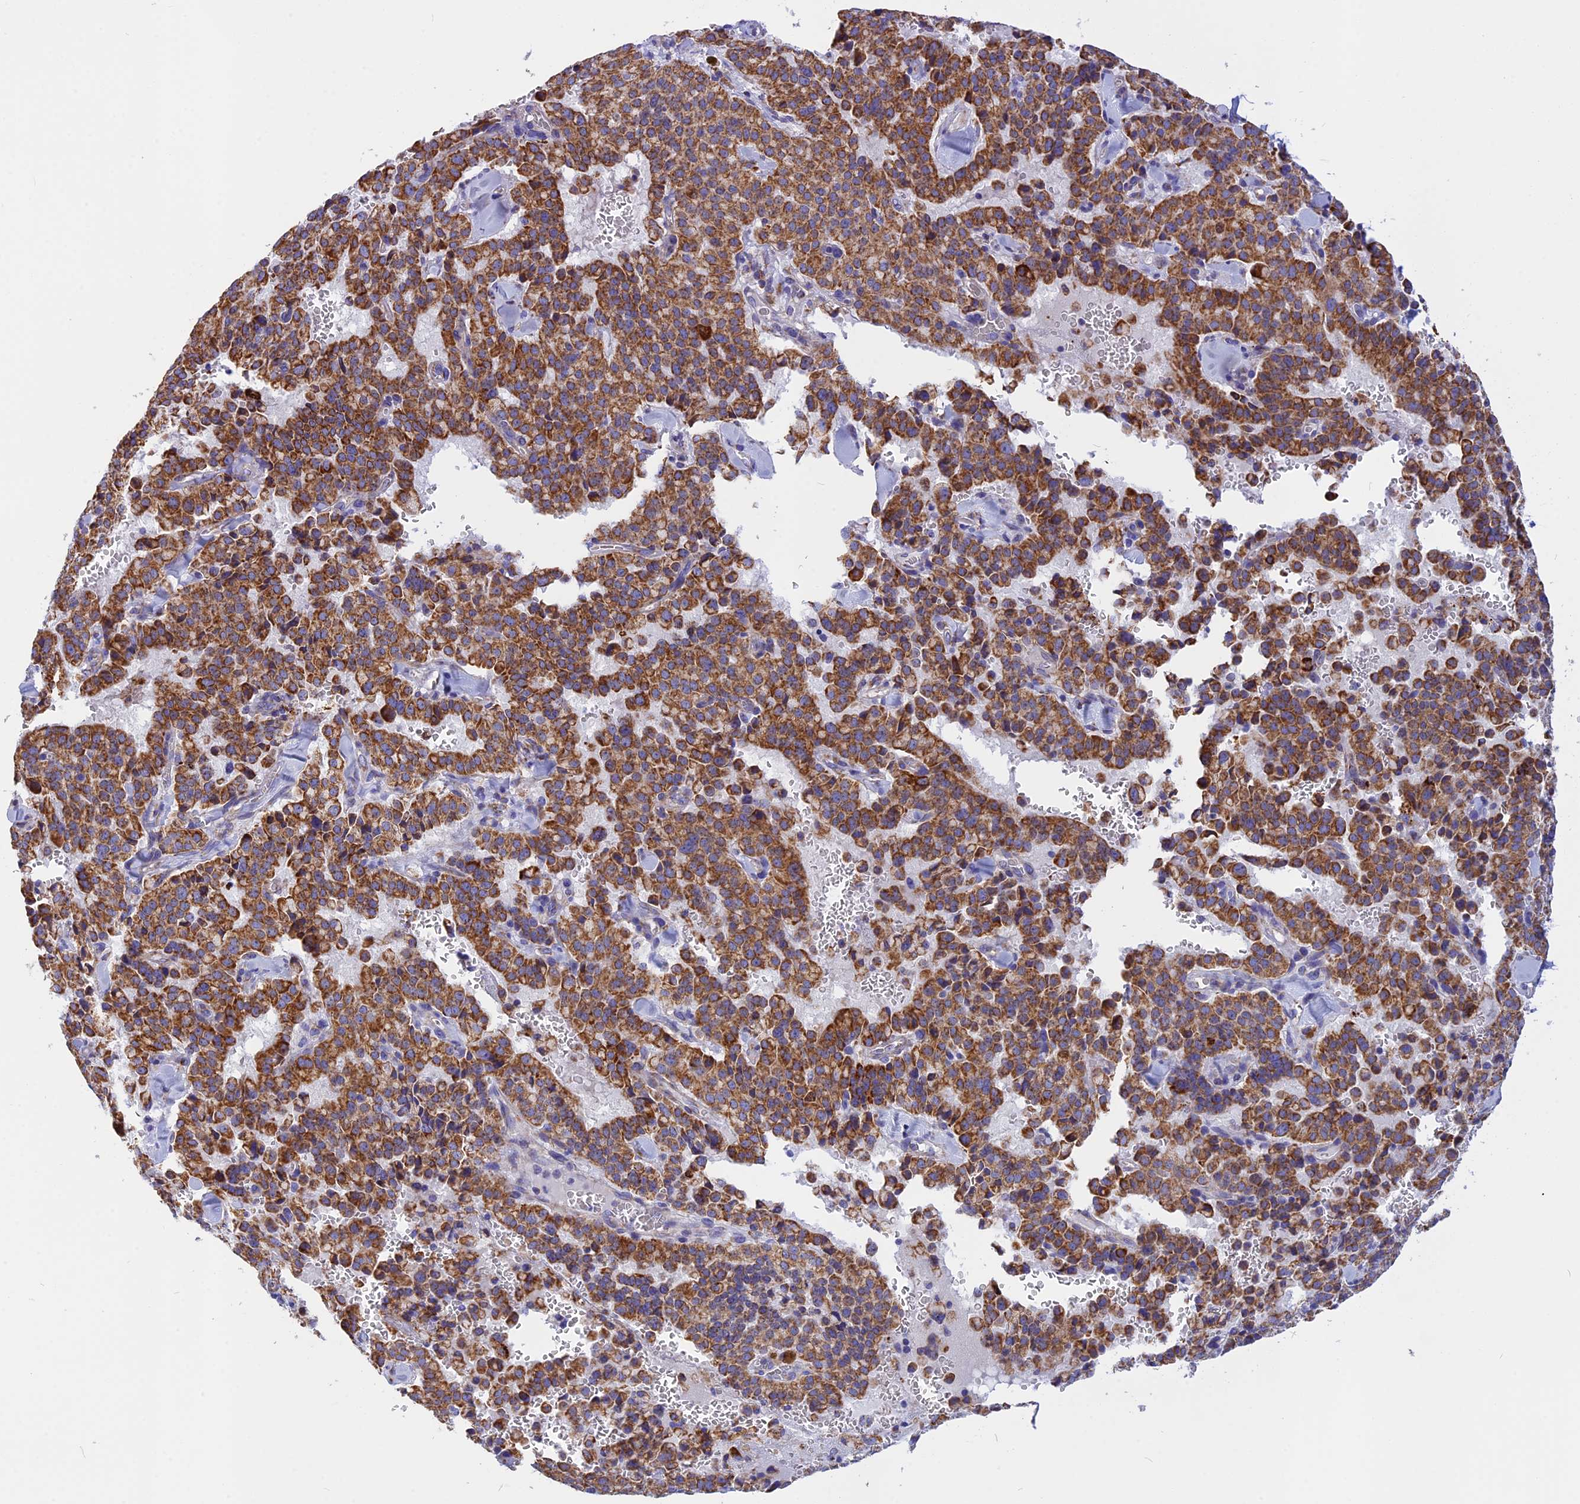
{"staining": {"intensity": "strong", "quantity": ">75%", "location": "cytoplasmic/membranous"}, "tissue": "pancreatic cancer", "cell_type": "Tumor cells", "image_type": "cancer", "snomed": [{"axis": "morphology", "description": "Adenocarcinoma, NOS"}, {"axis": "topography", "description": "Pancreas"}], "caption": "IHC (DAB) staining of pancreatic cancer shows strong cytoplasmic/membranous protein staining in about >75% of tumor cells.", "gene": "VDAC2", "patient": {"sex": "male", "age": 65}}